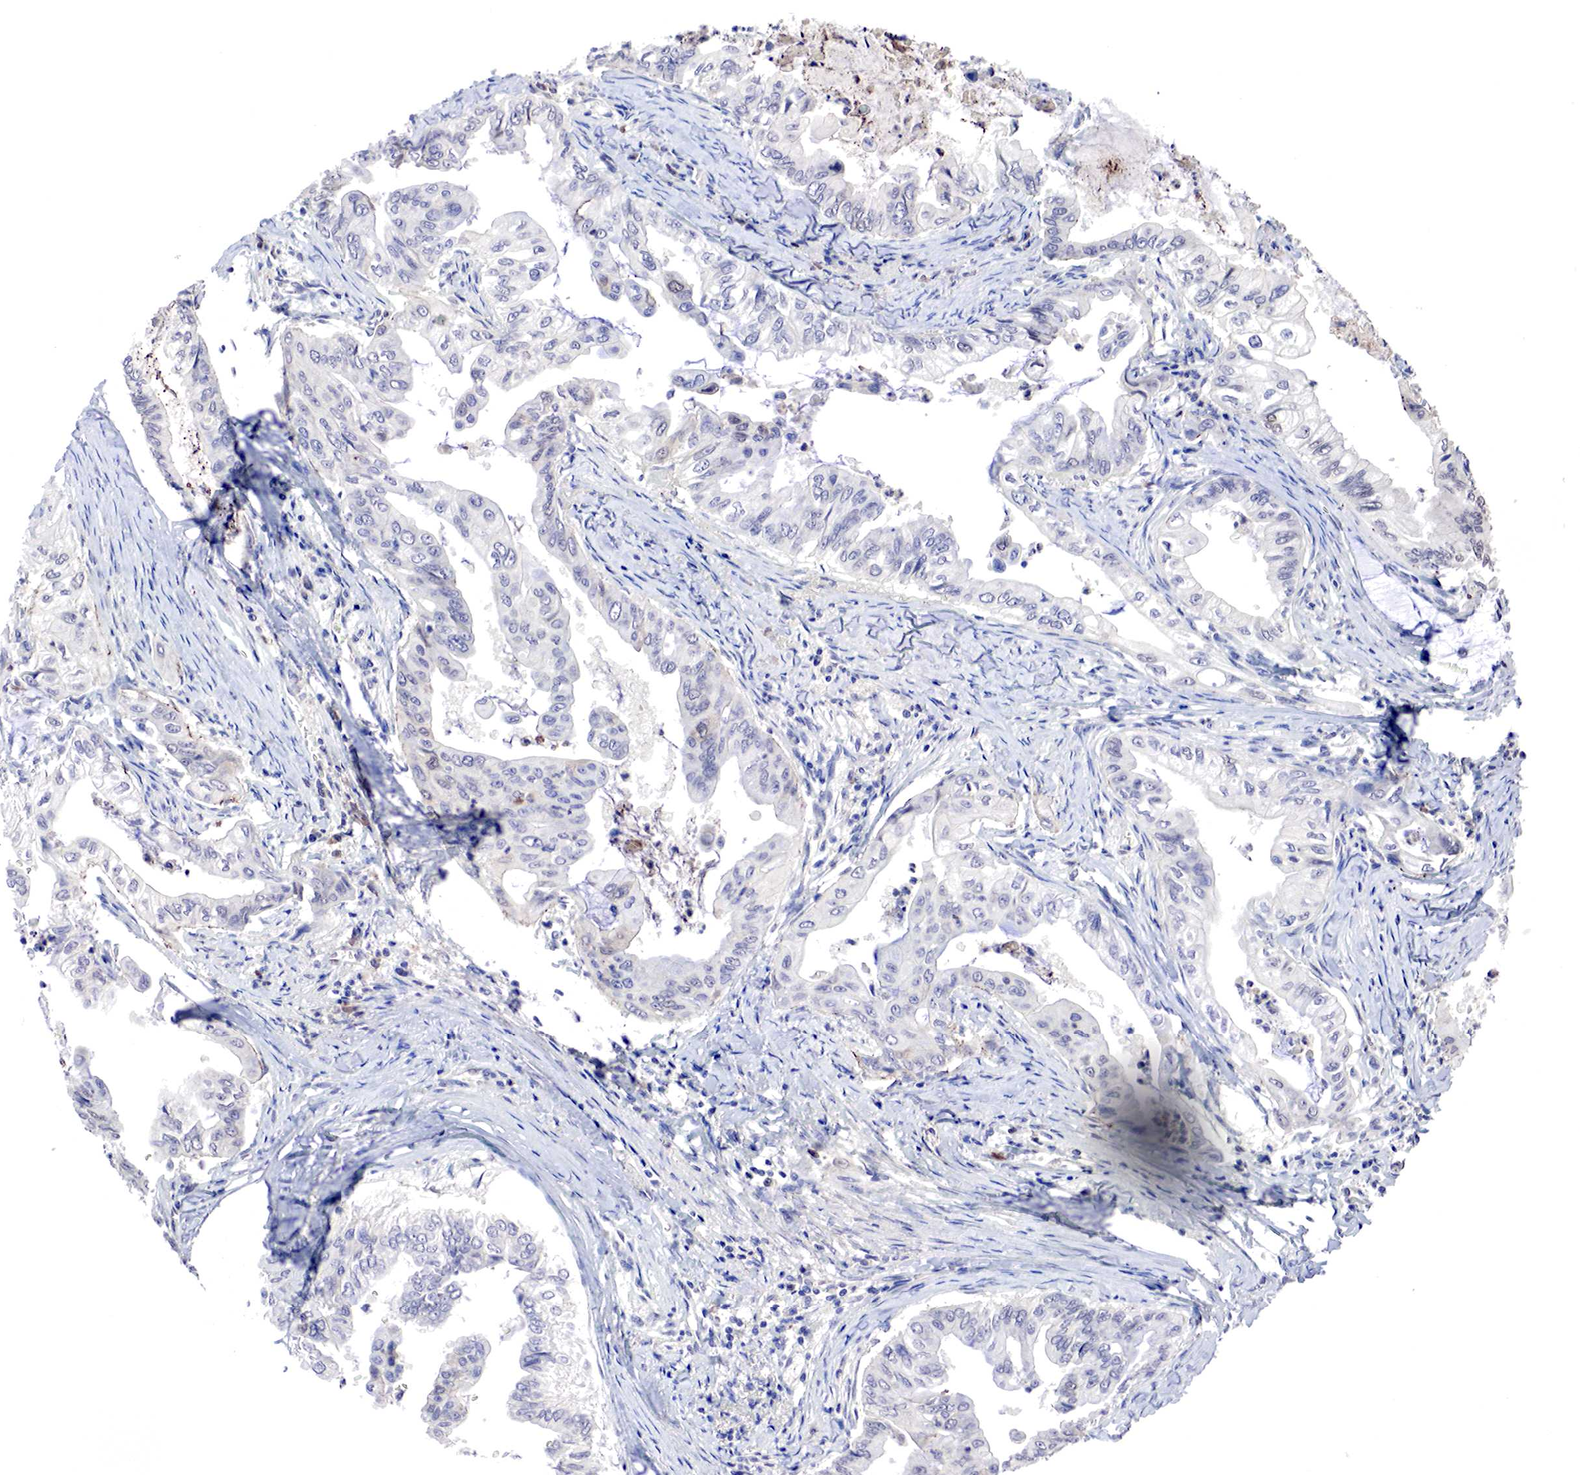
{"staining": {"intensity": "moderate", "quantity": "25%-75%", "location": "cytoplasmic/membranous,nuclear"}, "tissue": "stomach cancer", "cell_type": "Tumor cells", "image_type": "cancer", "snomed": [{"axis": "morphology", "description": "Adenocarcinoma, NOS"}, {"axis": "topography", "description": "Stomach, upper"}], "caption": "Stomach adenocarcinoma stained with a protein marker shows moderate staining in tumor cells.", "gene": "DACH2", "patient": {"sex": "male", "age": 80}}